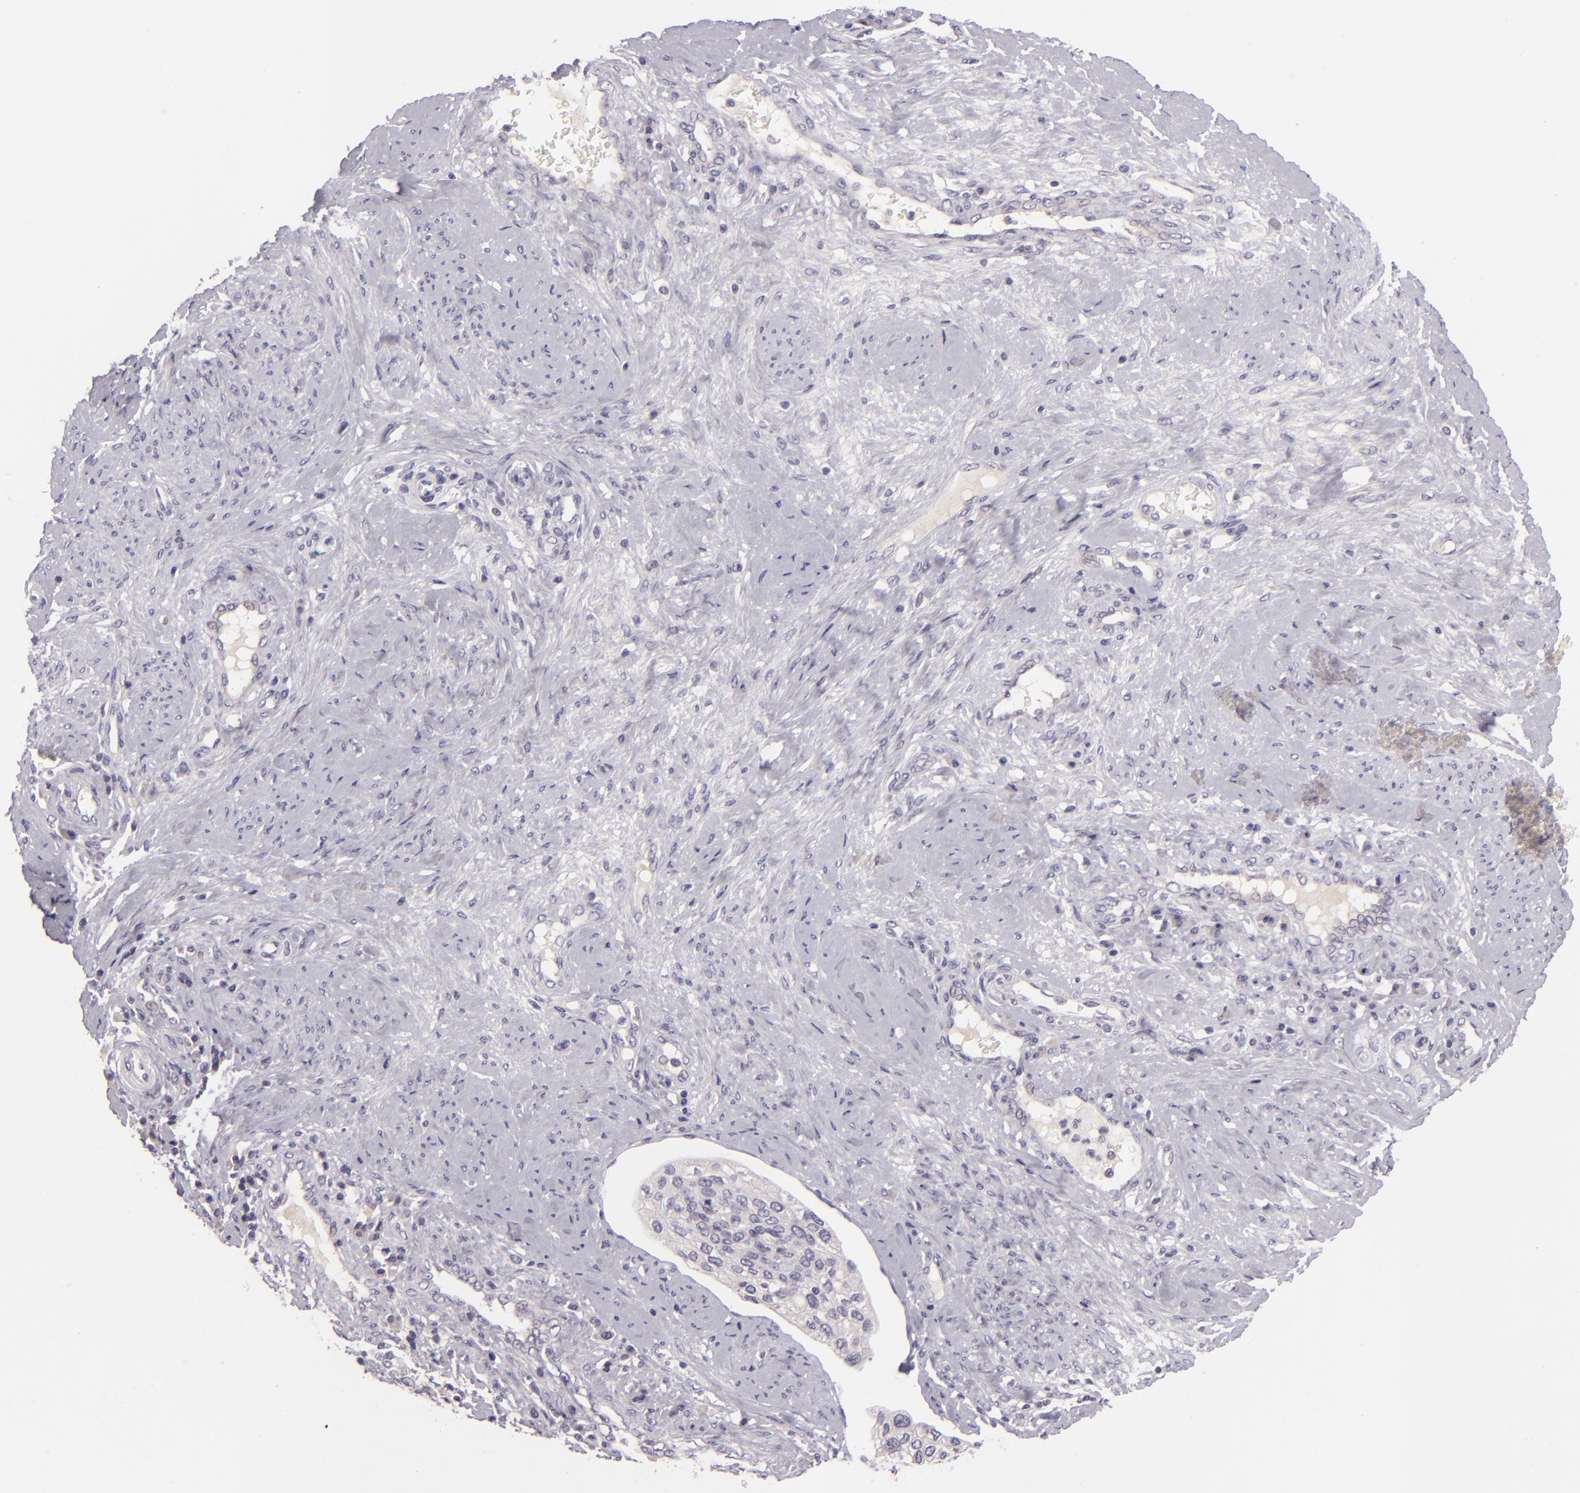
{"staining": {"intensity": "negative", "quantity": "none", "location": "none"}, "tissue": "cervical cancer", "cell_type": "Tumor cells", "image_type": "cancer", "snomed": [{"axis": "morphology", "description": "Squamous cell carcinoma, NOS"}, {"axis": "topography", "description": "Cervix"}], "caption": "Protein analysis of cervical cancer reveals no significant expression in tumor cells.", "gene": "EGFL6", "patient": {"sex": "female", "age": 41}}